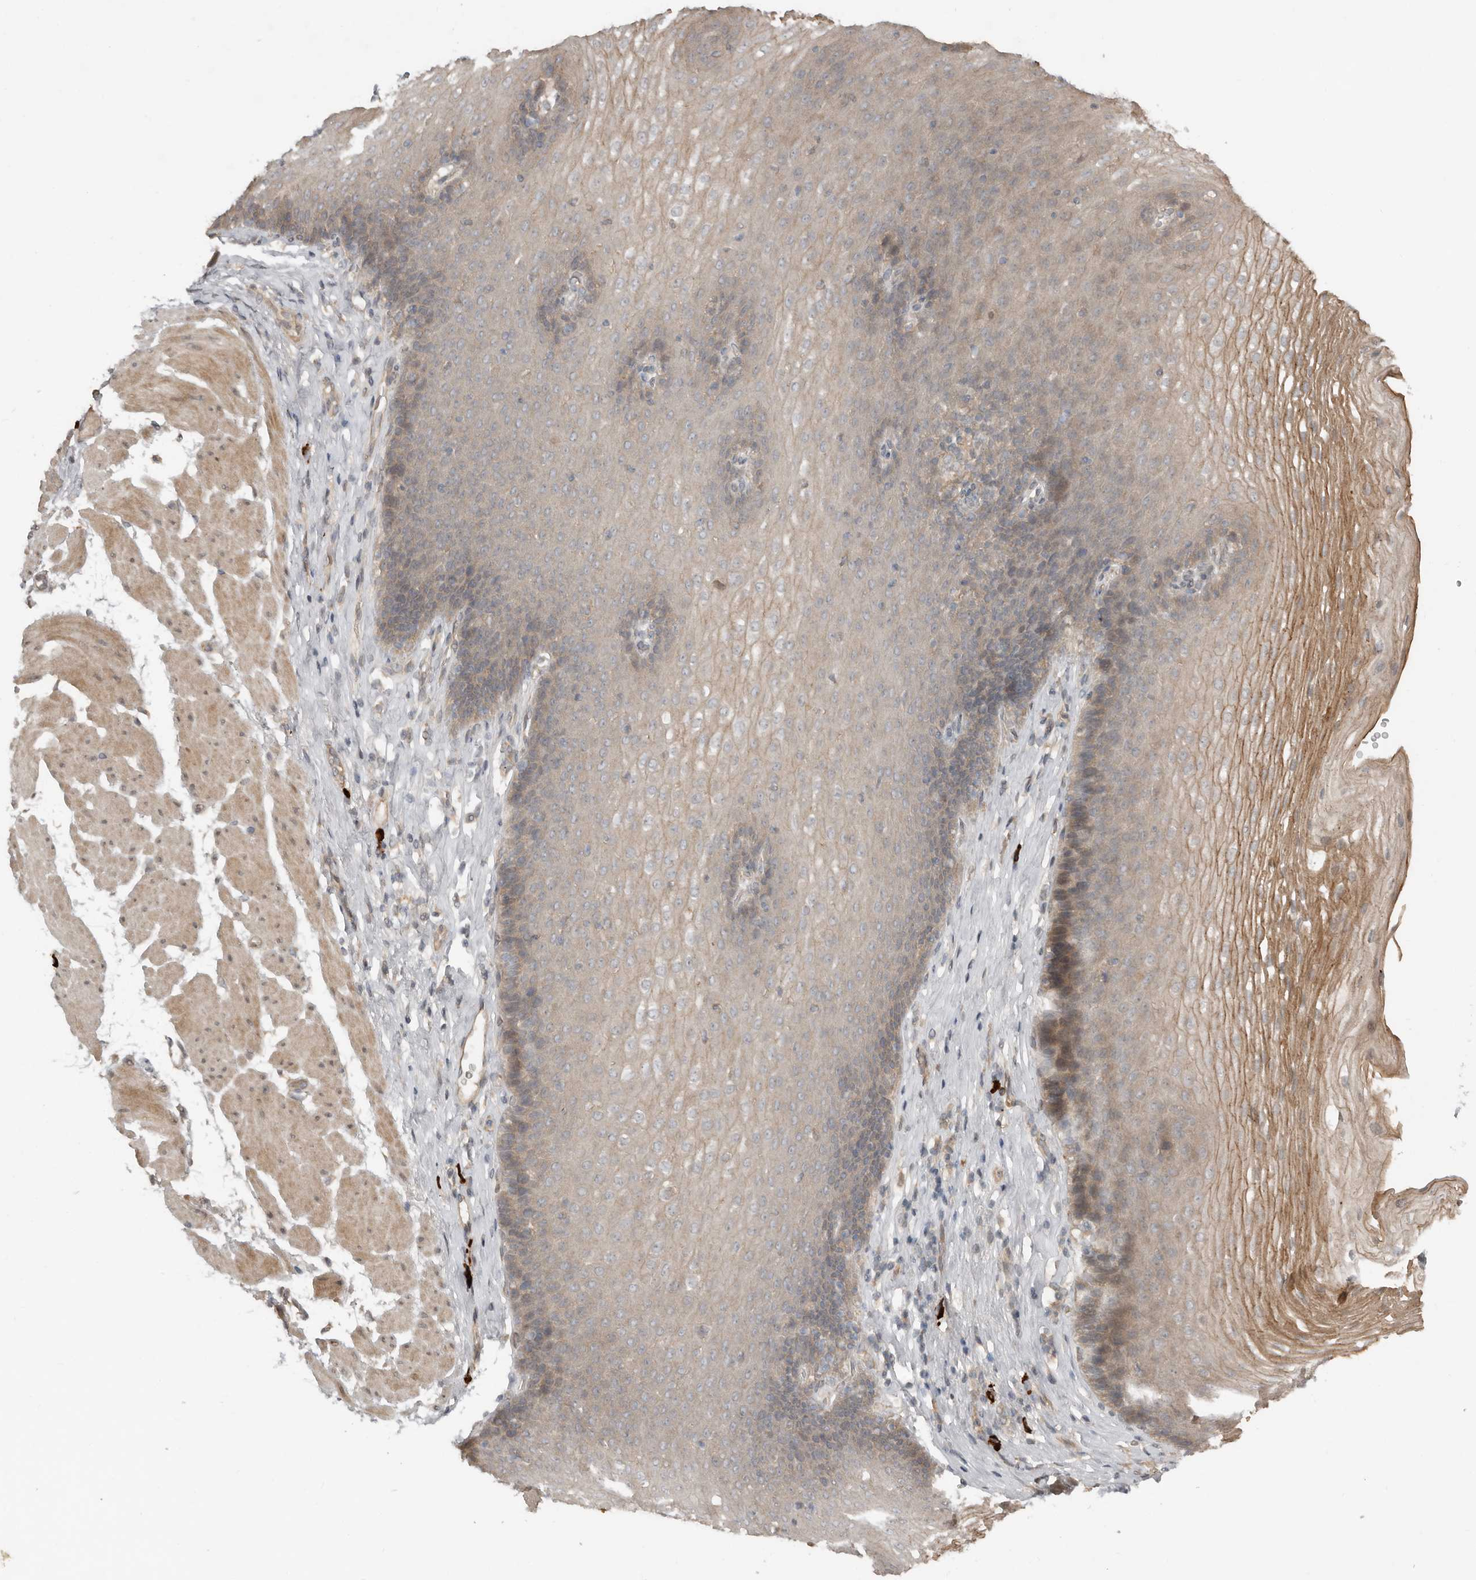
{"staining": {"intensity": "moderate", "quantity": "<25%", "location": "cytoplasmic/membranous"}, "tissue": "esophagus", "cell_type": "Squamous epithelial cells", "image_type": "normal", "snomed": [{"axis": "morphology", "description": "Normal tissue, NOS"}, {"axis": "topography", "description": "Esophagus"}], "caption": "Squamous epithelial cells demonstrate moderate cytoplasmic/membranous positivity in about <25% of cells in normal esophagus. The staining was performed using DAB to visualize the protein expression in brown, while the nuclei were stained in blue with hematoxylin (Magnification: 20x).", "gene": "TEAD3", "patient": {"sex": "female", "age": 66}}